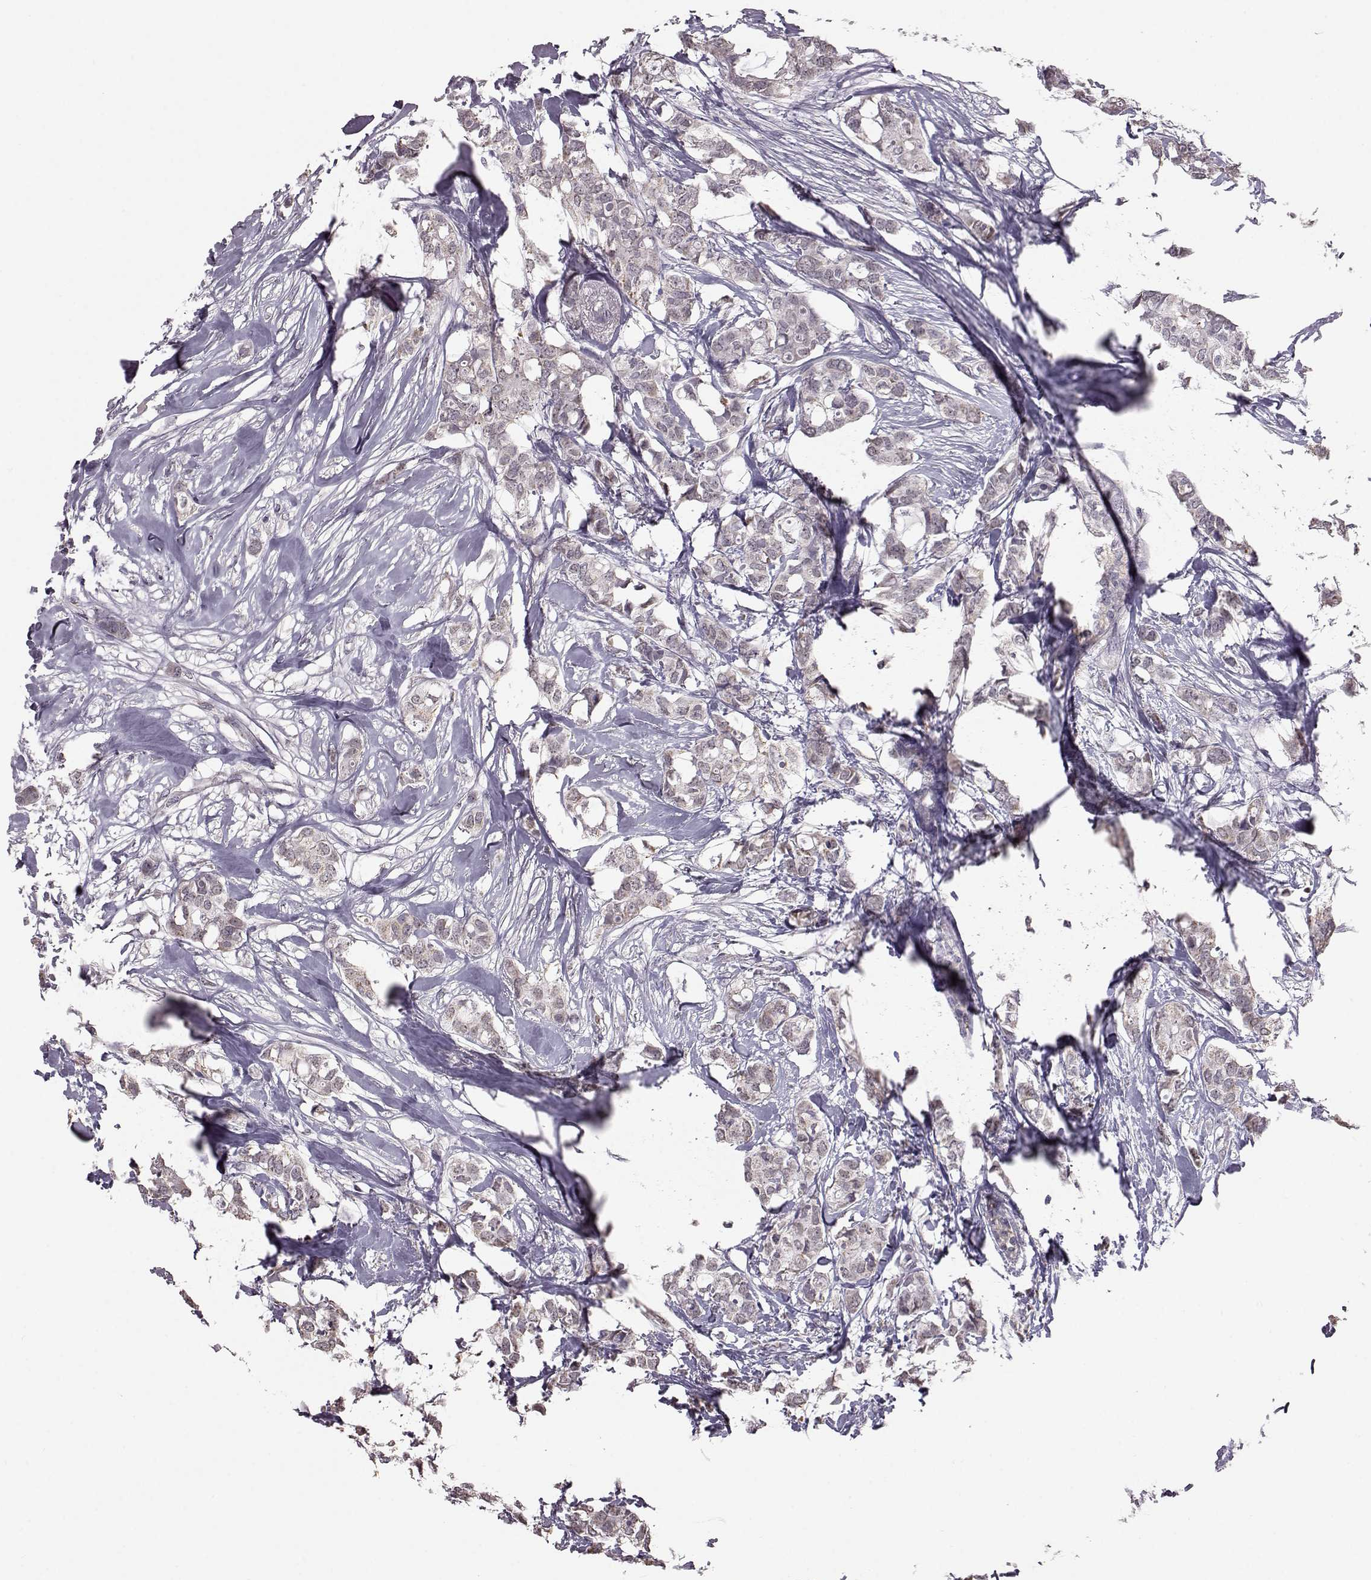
{"staining": {"intensity": "negative", "quantity": "none", "location": "none"}, "tissue": "breast cancer", "cell_type": "Tumor cells", "image_type": "cancer", "snomed": [{"axis": "morphology", "description": "Duct carcinoma"}, {"axis": "topography", "description": "Breast"}], "caption": "IHC of human invasive ductal carcinoma (breast) displays no positivity in tumor cells. Nuclei are stained in blue.", "gene": "ALDH3A1", "patient": {"sex": "female", "age": 62}}